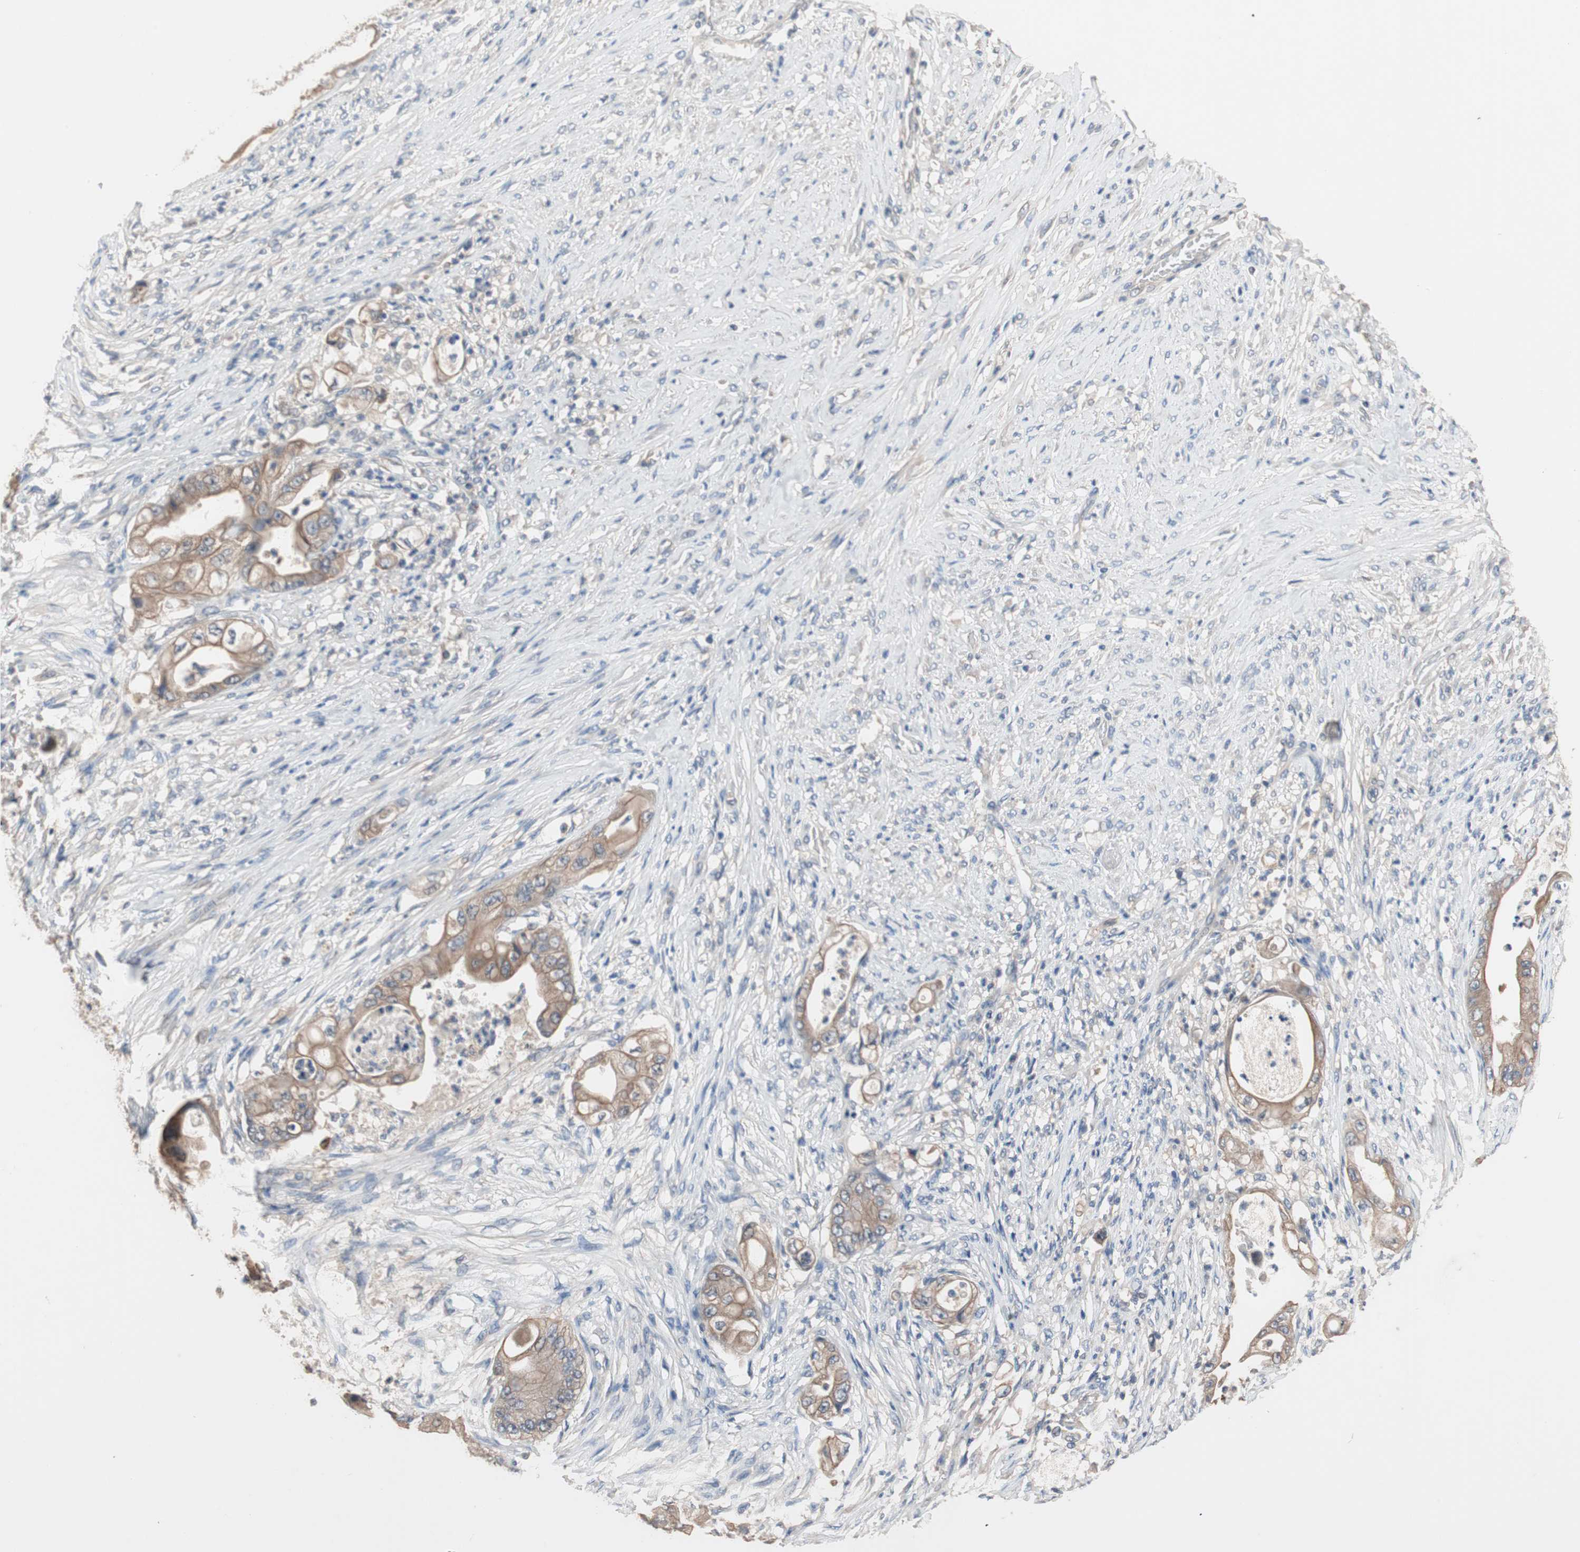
{"staining": {"intensity": "moderate", "quantity": ">75%", "location": "cytoplasmic/membranous"}, "tissue": "stomach cancer", "cell_type": "Tumor cells", "image_type": "cancer", "snomed": [{"axis": "morphology", "description": "Adenocarcinoma, NOS"}, {"axis": "topography", "description": "Stomach"}], "caption": "Brown immunohistochemical staining in human adenocarcinoma (stomach) reveals moderate cytoplasmic/membranous expression in about >75% of tumor cells. The staining was performed using DAB to visualize the protein expression in brown, while the nuclei were stained in blue with hematoxylin (Magnification: 20x).", "gene": "ADAP1", "patient": {"sex": "female", "age": 73}}